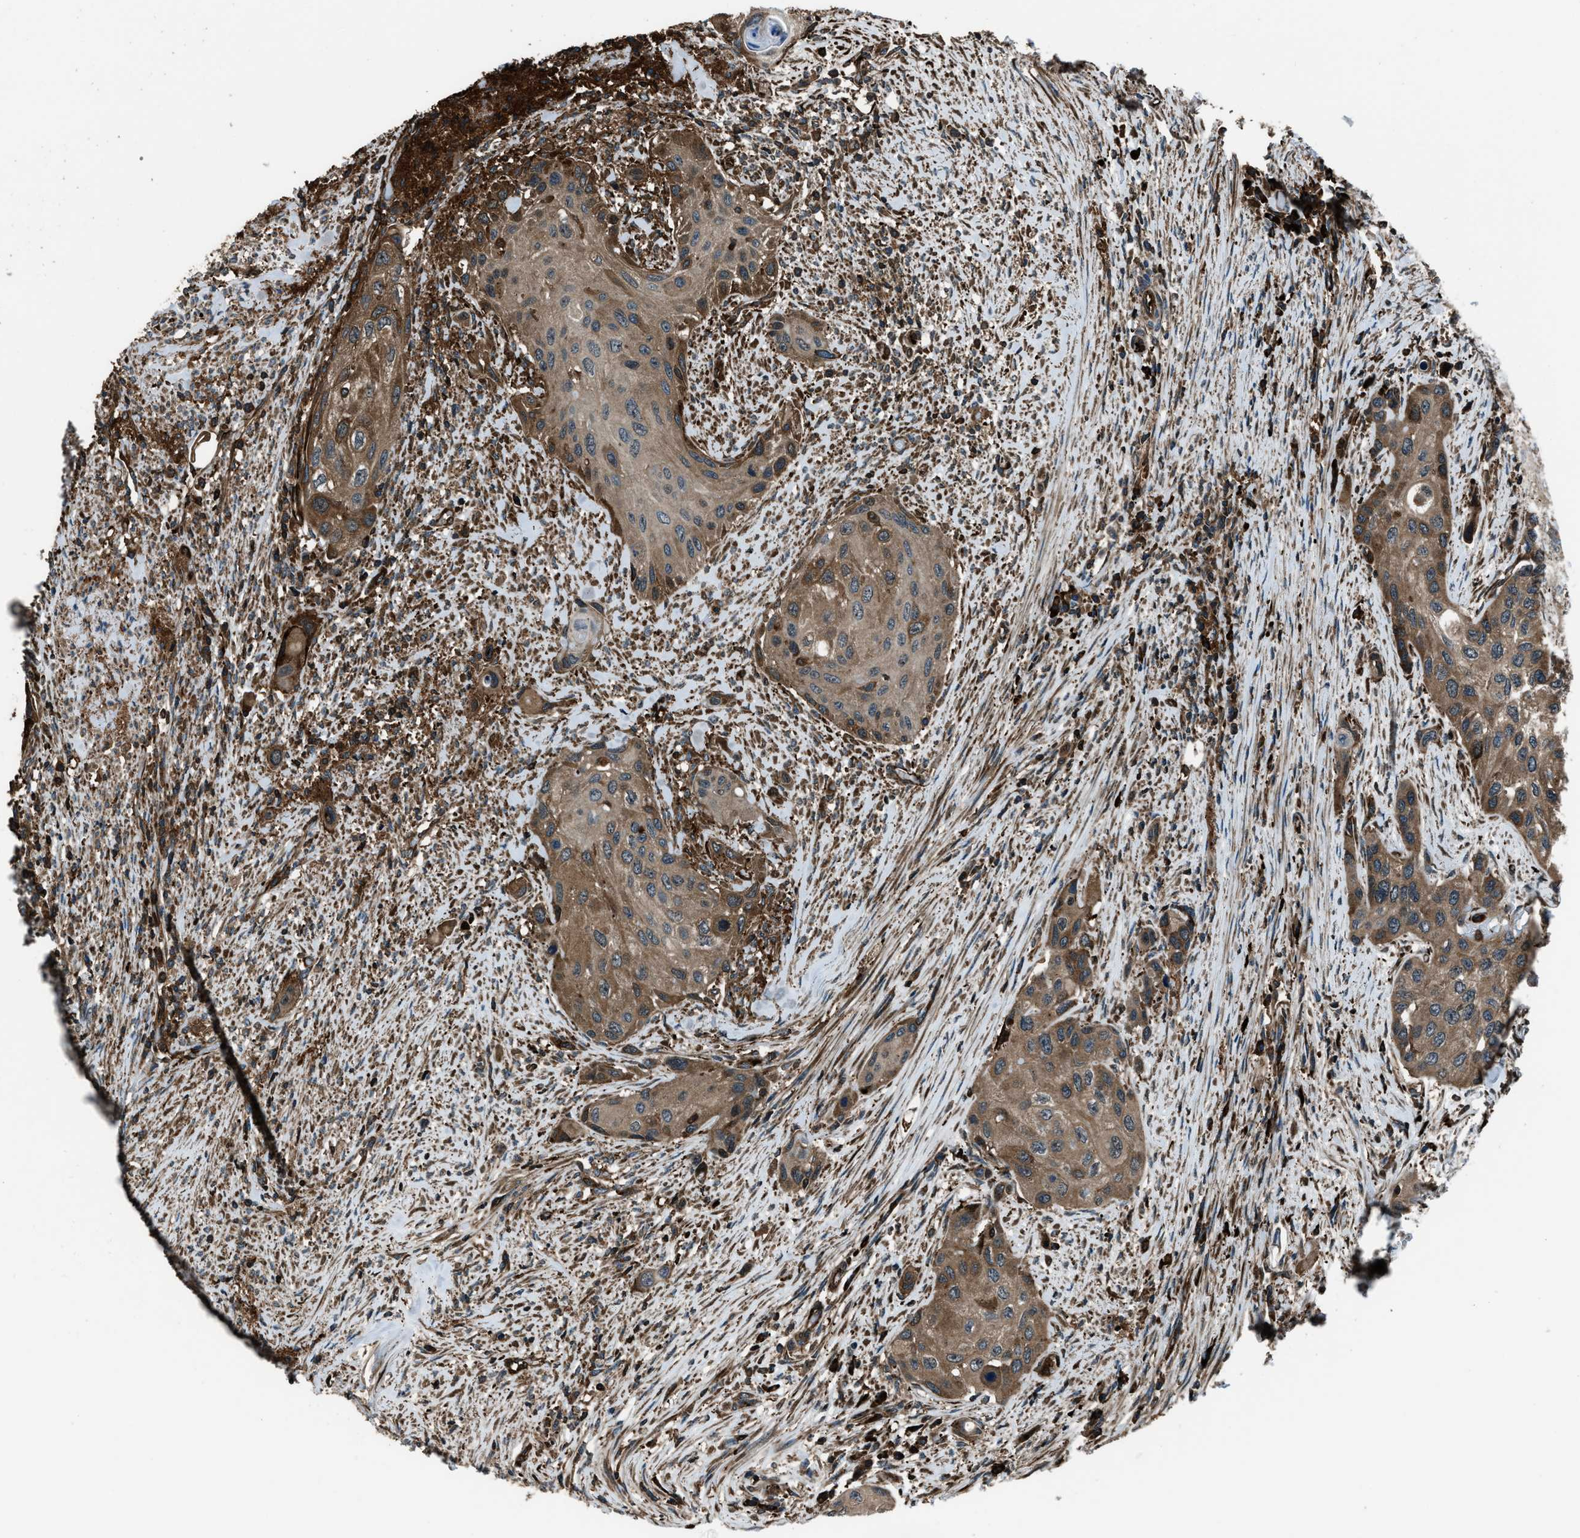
{"staining": {"intensity": "moderate", "quantity": ">75%", "location": "cytoplasmic/membranous"}, "tissue": "urothelial cancer", "cell_type": "Tumor cells", "image_type": "cancer", "snomed": [{"axis": "morphology", "description": "Urothelial carcinoma, High grade"}, {"axis": "topography", "description": "Urinary bladder"}], "caption": "This is a micrograph of IHC staining of urothelial carcinoma (high-grade), which shows moderate staining in the cytoplasmic/membranous of tumor cells.", "gene": "SNX30", "patient": {"sex": "female", "age": 56}}